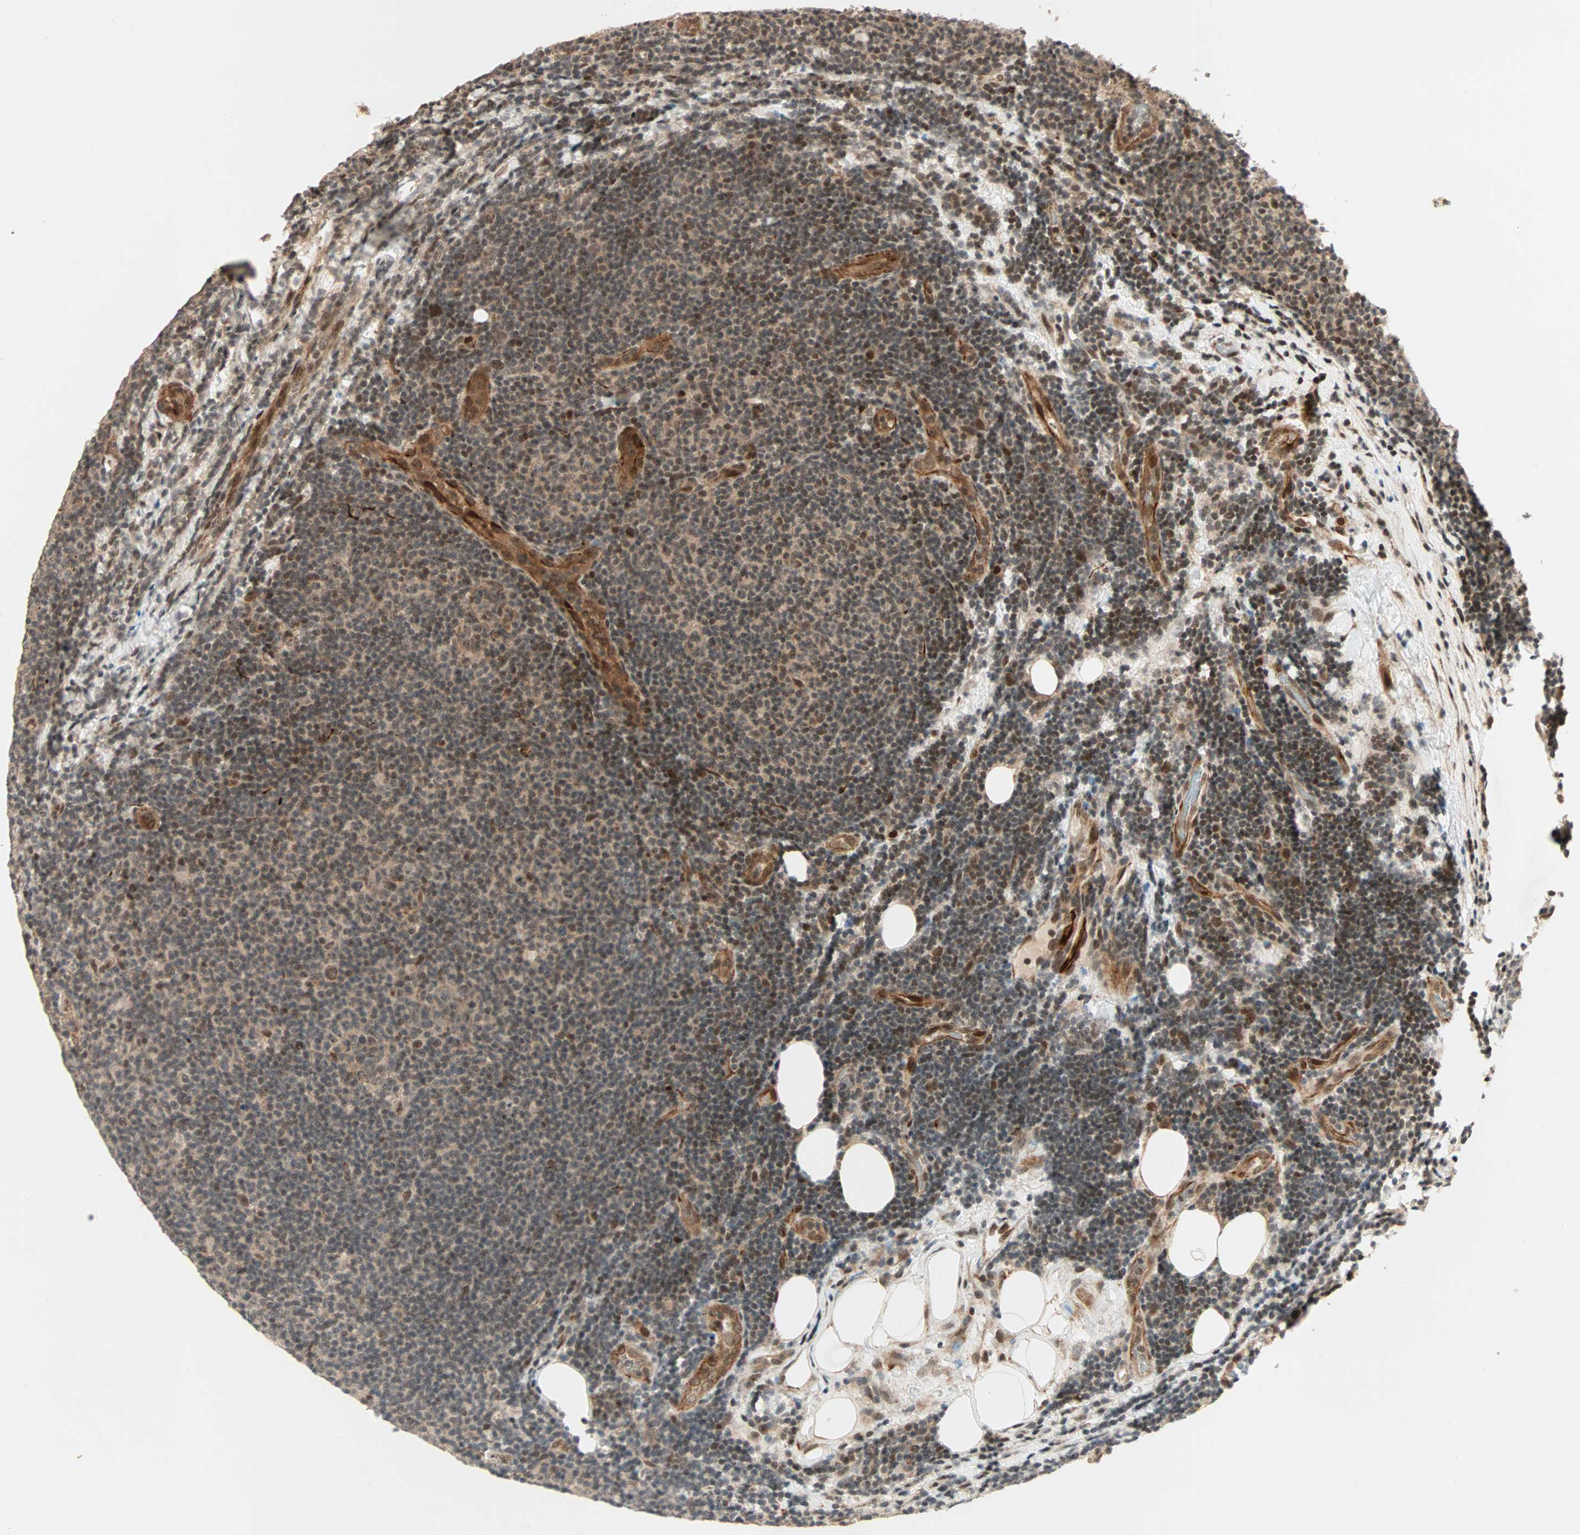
{"staining": {"intensity": "strong", "quantity": ">75%", "location": "nuclear"}, "tissue": "lymphoma", "cell_type": "Tumor cells", "image_type": "cancer", "snomed": [{"axis": "morphology", "description": "Malignant lymphoma, non-Hodgkin's type, Low grade"}, {"axis": "topography", "description": "Lymph node"}], "caption": "Malignant lymphoma, non-Hodgkin's type (low-grade) tissue exhibits strong nuclear staining in approximately >75% of tumor cells, visualized by immunohistochemistry.", "gene": "ZBED9", "patient": {"sex": "male", "age": 83}}